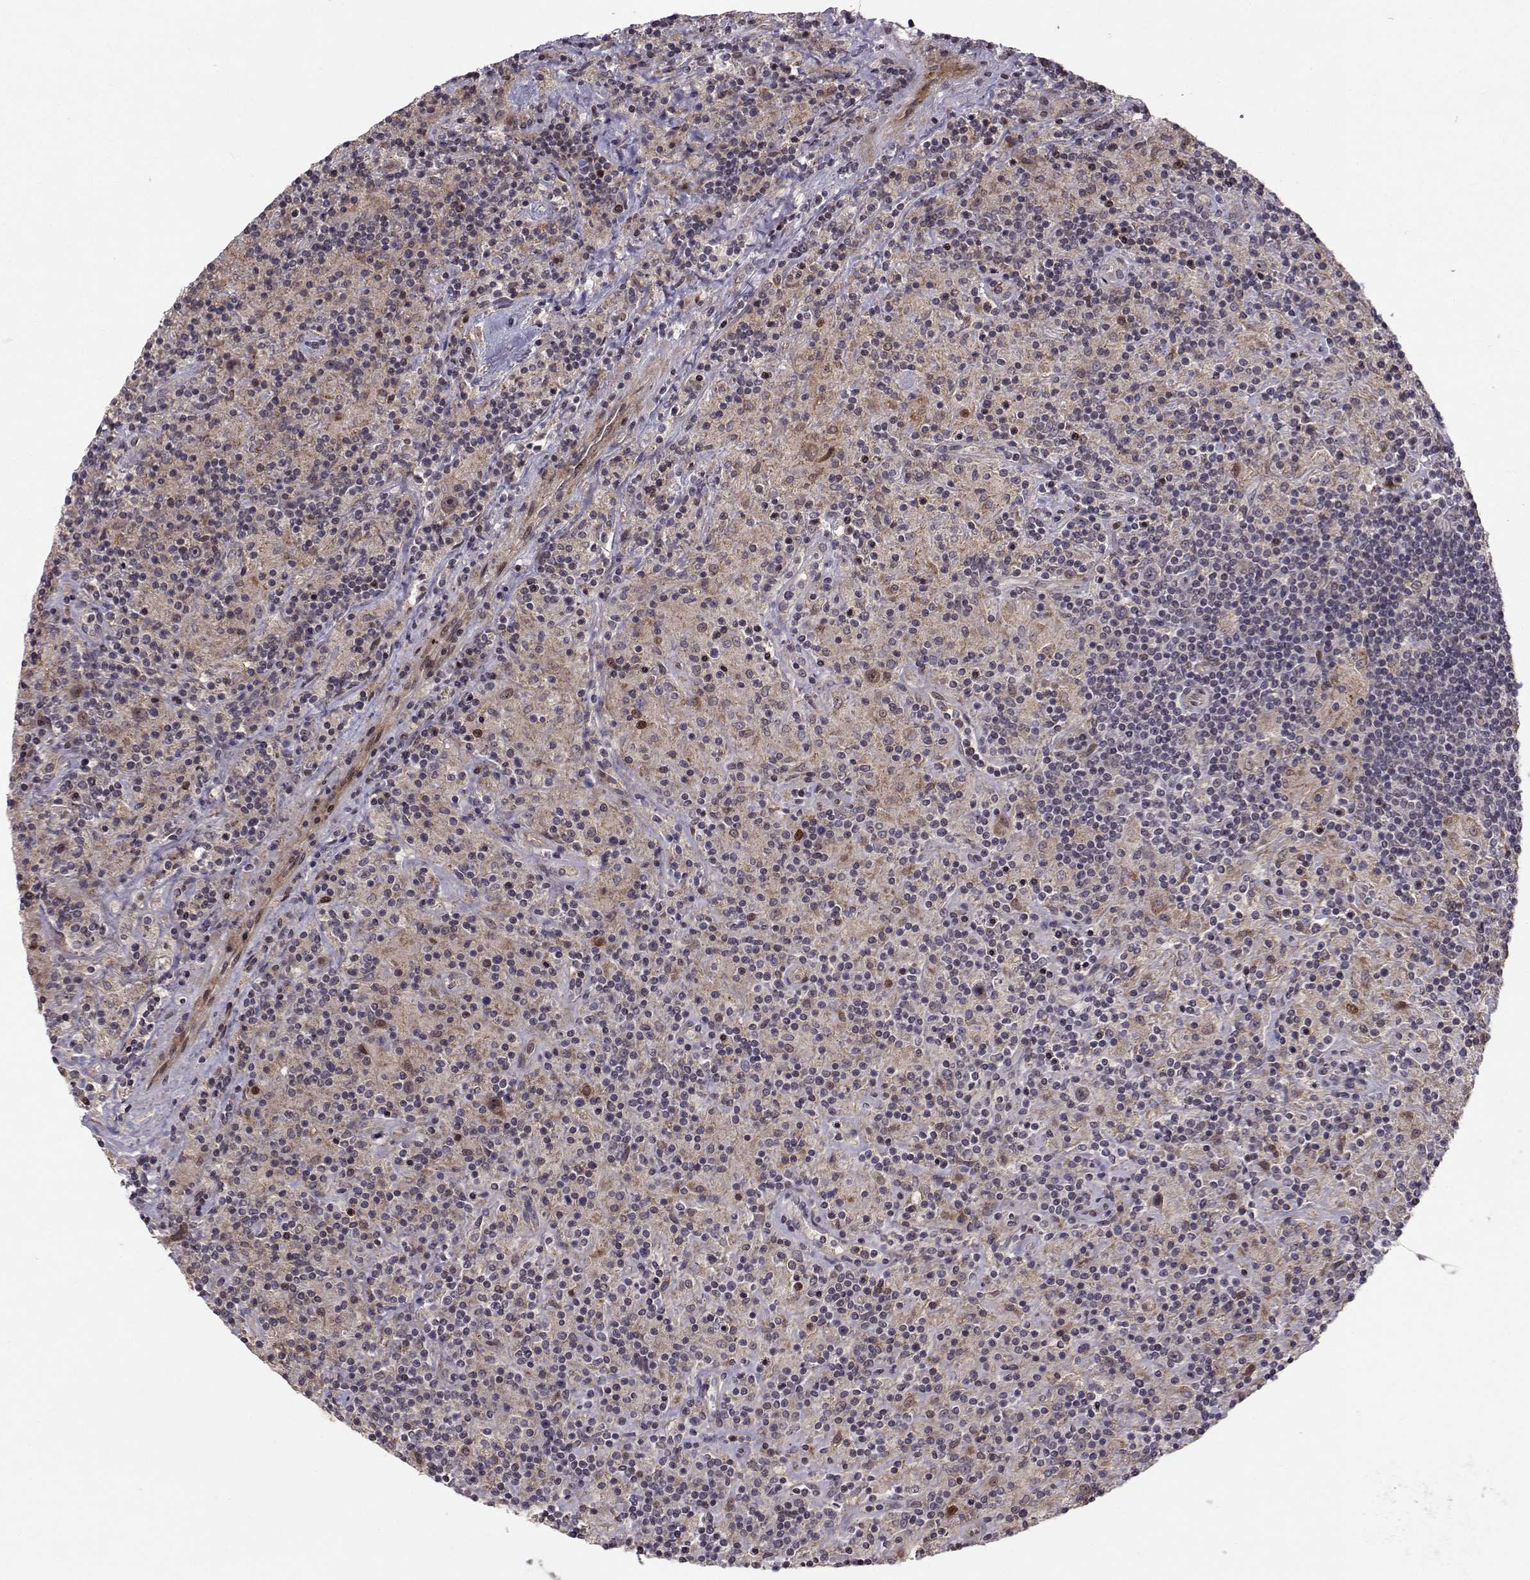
{"staining": {"intensity": "weak", "quantity": ">75%", "location": "cytoplasmic/membranous"}, "tissue": "lymphoma", "cell_type": "Tumor cells", "image_type": "cancer", "snomed": [{"axis": "morphology", "description": "Hodgkin's disease, NOS"}, {"axis": "topography", "description": "Lymph node"}], "caption": "The image displays immunohistochemical staining of lymphoma. There is weak cytoplasmic/membranous staining is identified in about >75% of tumor cells. The staining was performed using DAB, with brown indicating positive protein expression. Nuclei are stained blue with hematoxylin.", "gene": "APC", "patient": {"sex": "male", "age": 70}}